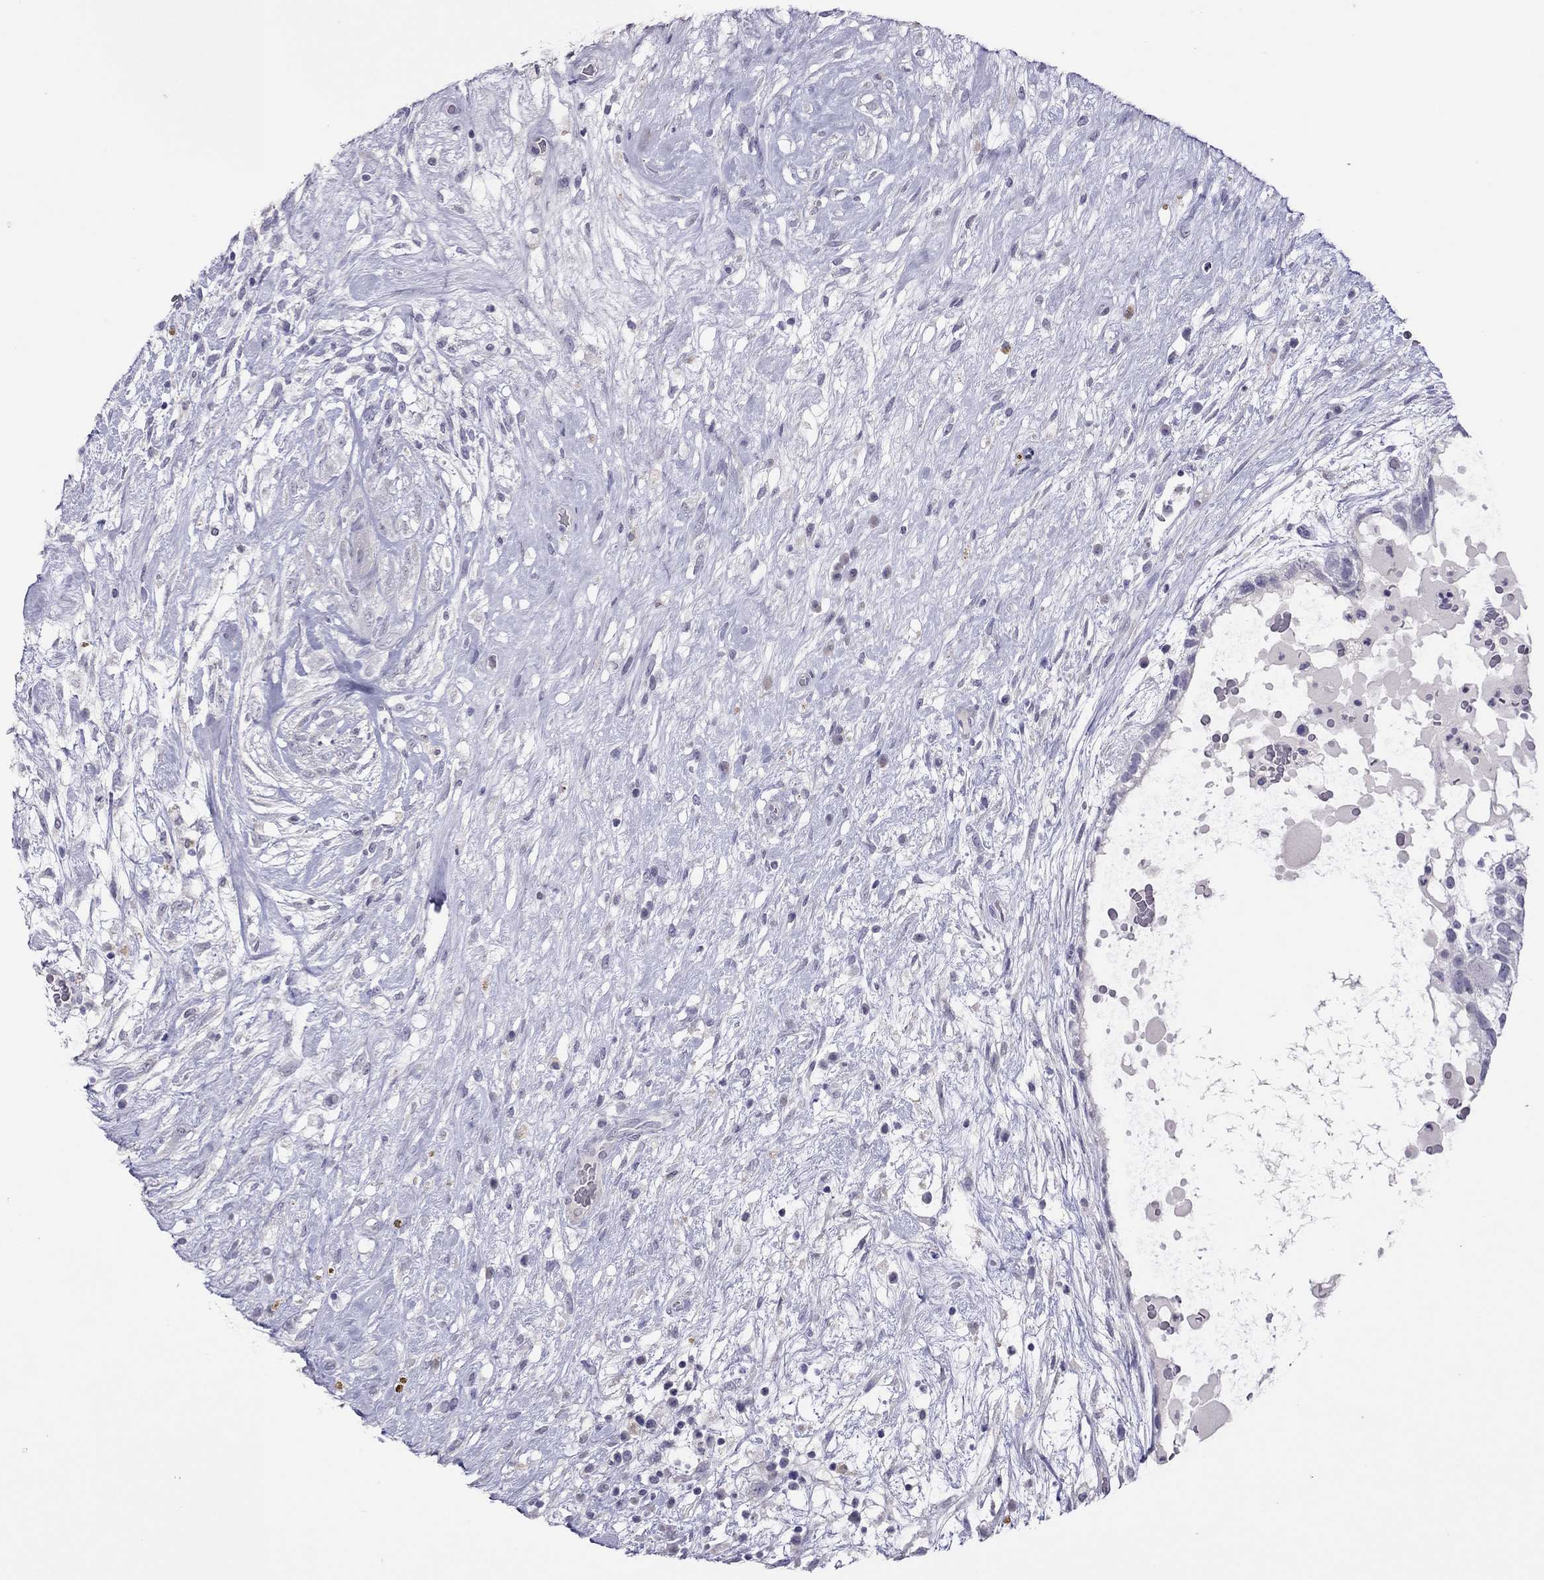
{"staining": {"intensity": "negative", "quantity": "none", "location": "none"}, "tissue": "testis cancer", "cell_type": "Tumor cells", "image_type": "cancer", "snomed": [{"axis": "morphology", "description": "Normal tissue, NOS"}, {"axis": "morphology", "description": "Carcinoma, Embryonal, NOS"}, {"axis": "topography", "description": "Testis"}], "caption": "Immunohistochemical staining of testis embryonal carcinoma displays no significant staining in tumor cells. (Immunohistochemistry (ihc), brightfield microscopy, high magnification).", "gene": "SLAMF1", "patient": {"sex": "male", "age": 32}}